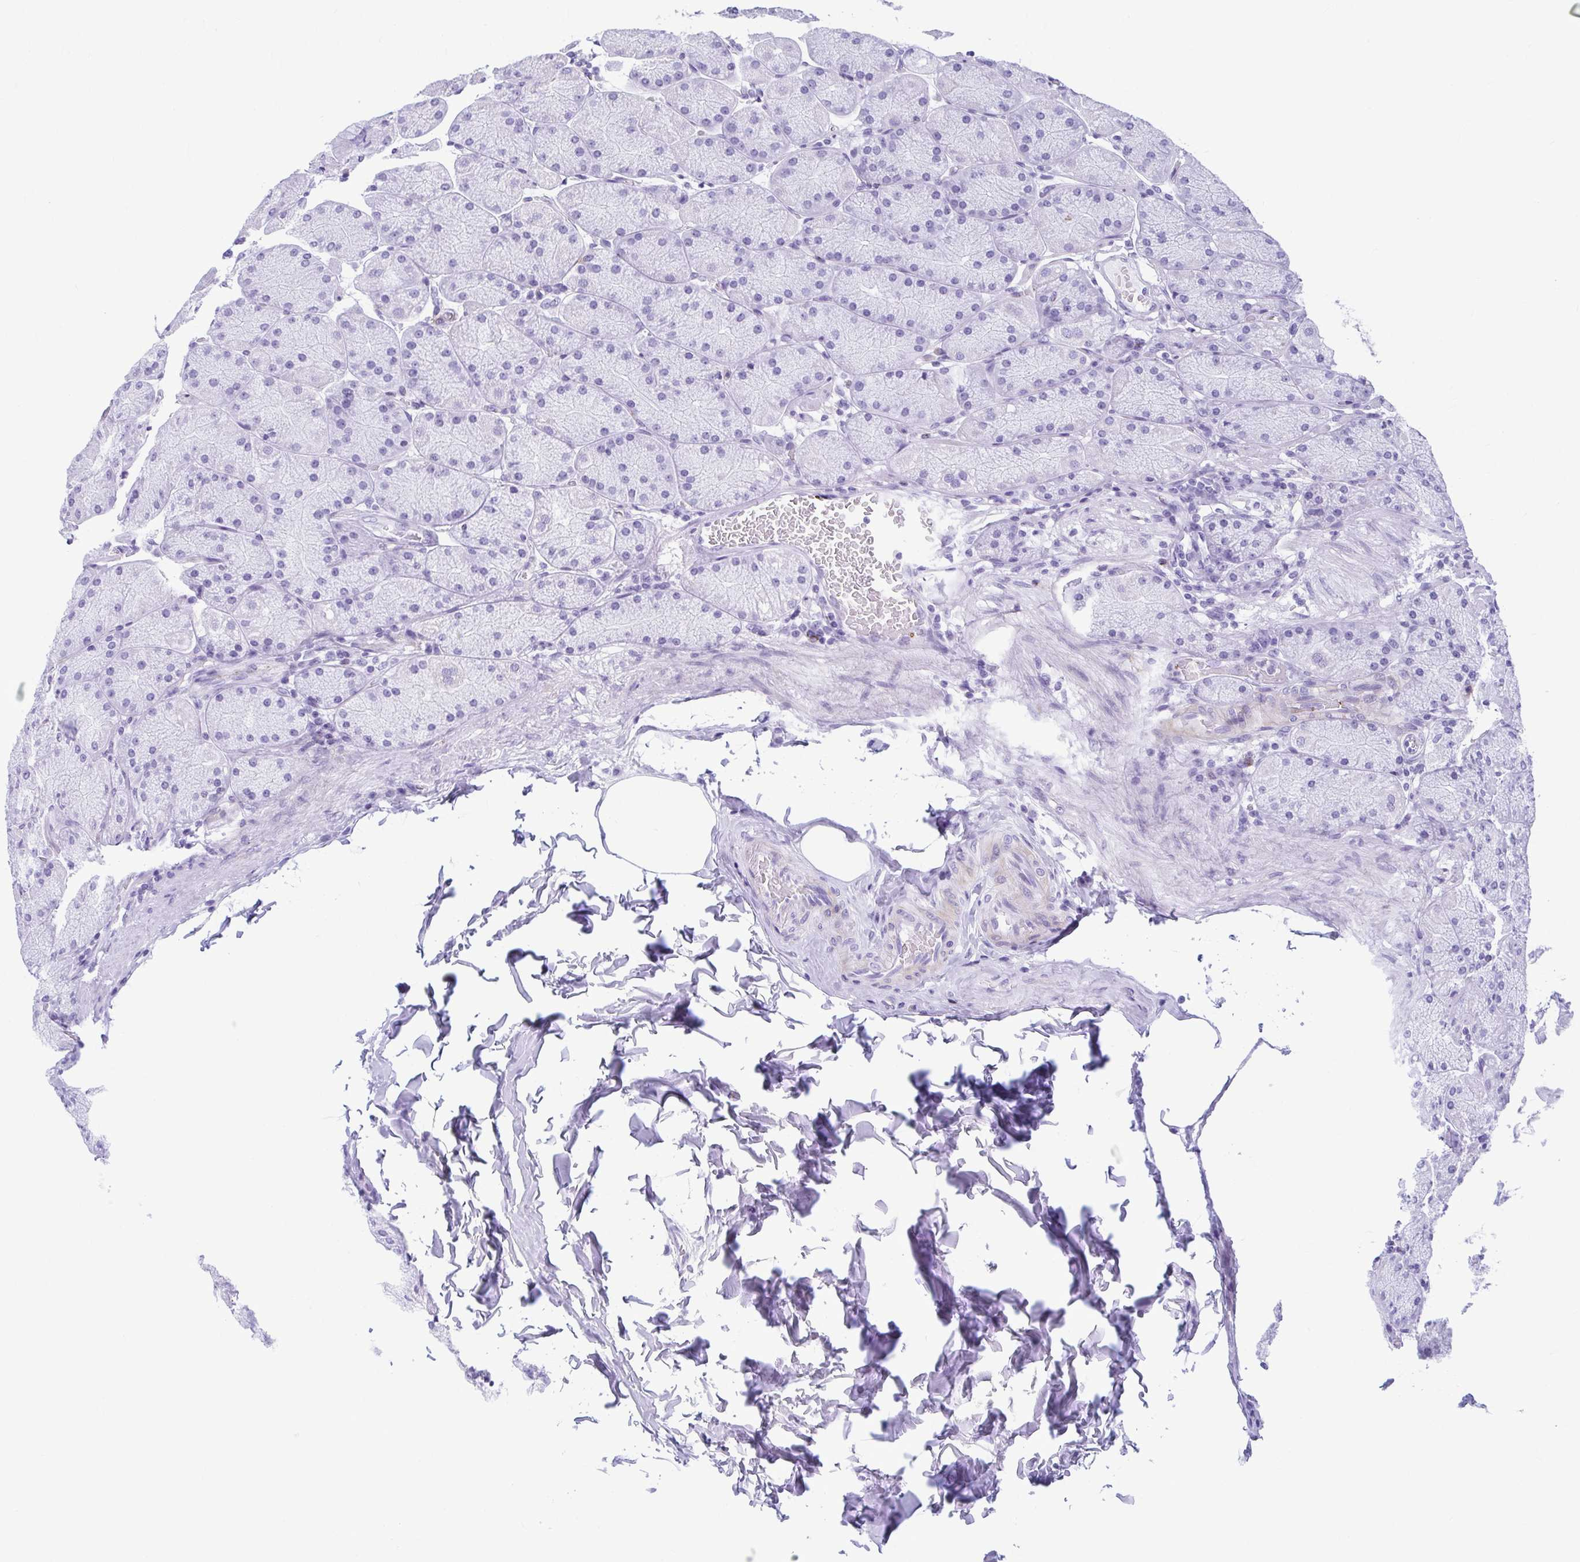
{"staining": {"intensity": "negative", "quantity": "none", "location": "none"}, "tissue": "stomach", "cell_type": "Glandular cells", "image_type": "normal", "snomed": [{"axis": "morphology", "description": "Normal tissue, NOS"}, {"axis": "topography", "description": "Stomach, upper"}], "caption": "DAB (3,3'-diaminobenzidine) immunohistochemical staining of unremarkable stomach shows no significant staining in glandular cells. The staining is performed using DAB brown chromogen with nuclei counter-stained in using hematoxylin.", "gene": "TCEAL3", "patient": {"sex": "female", "age": 56}}